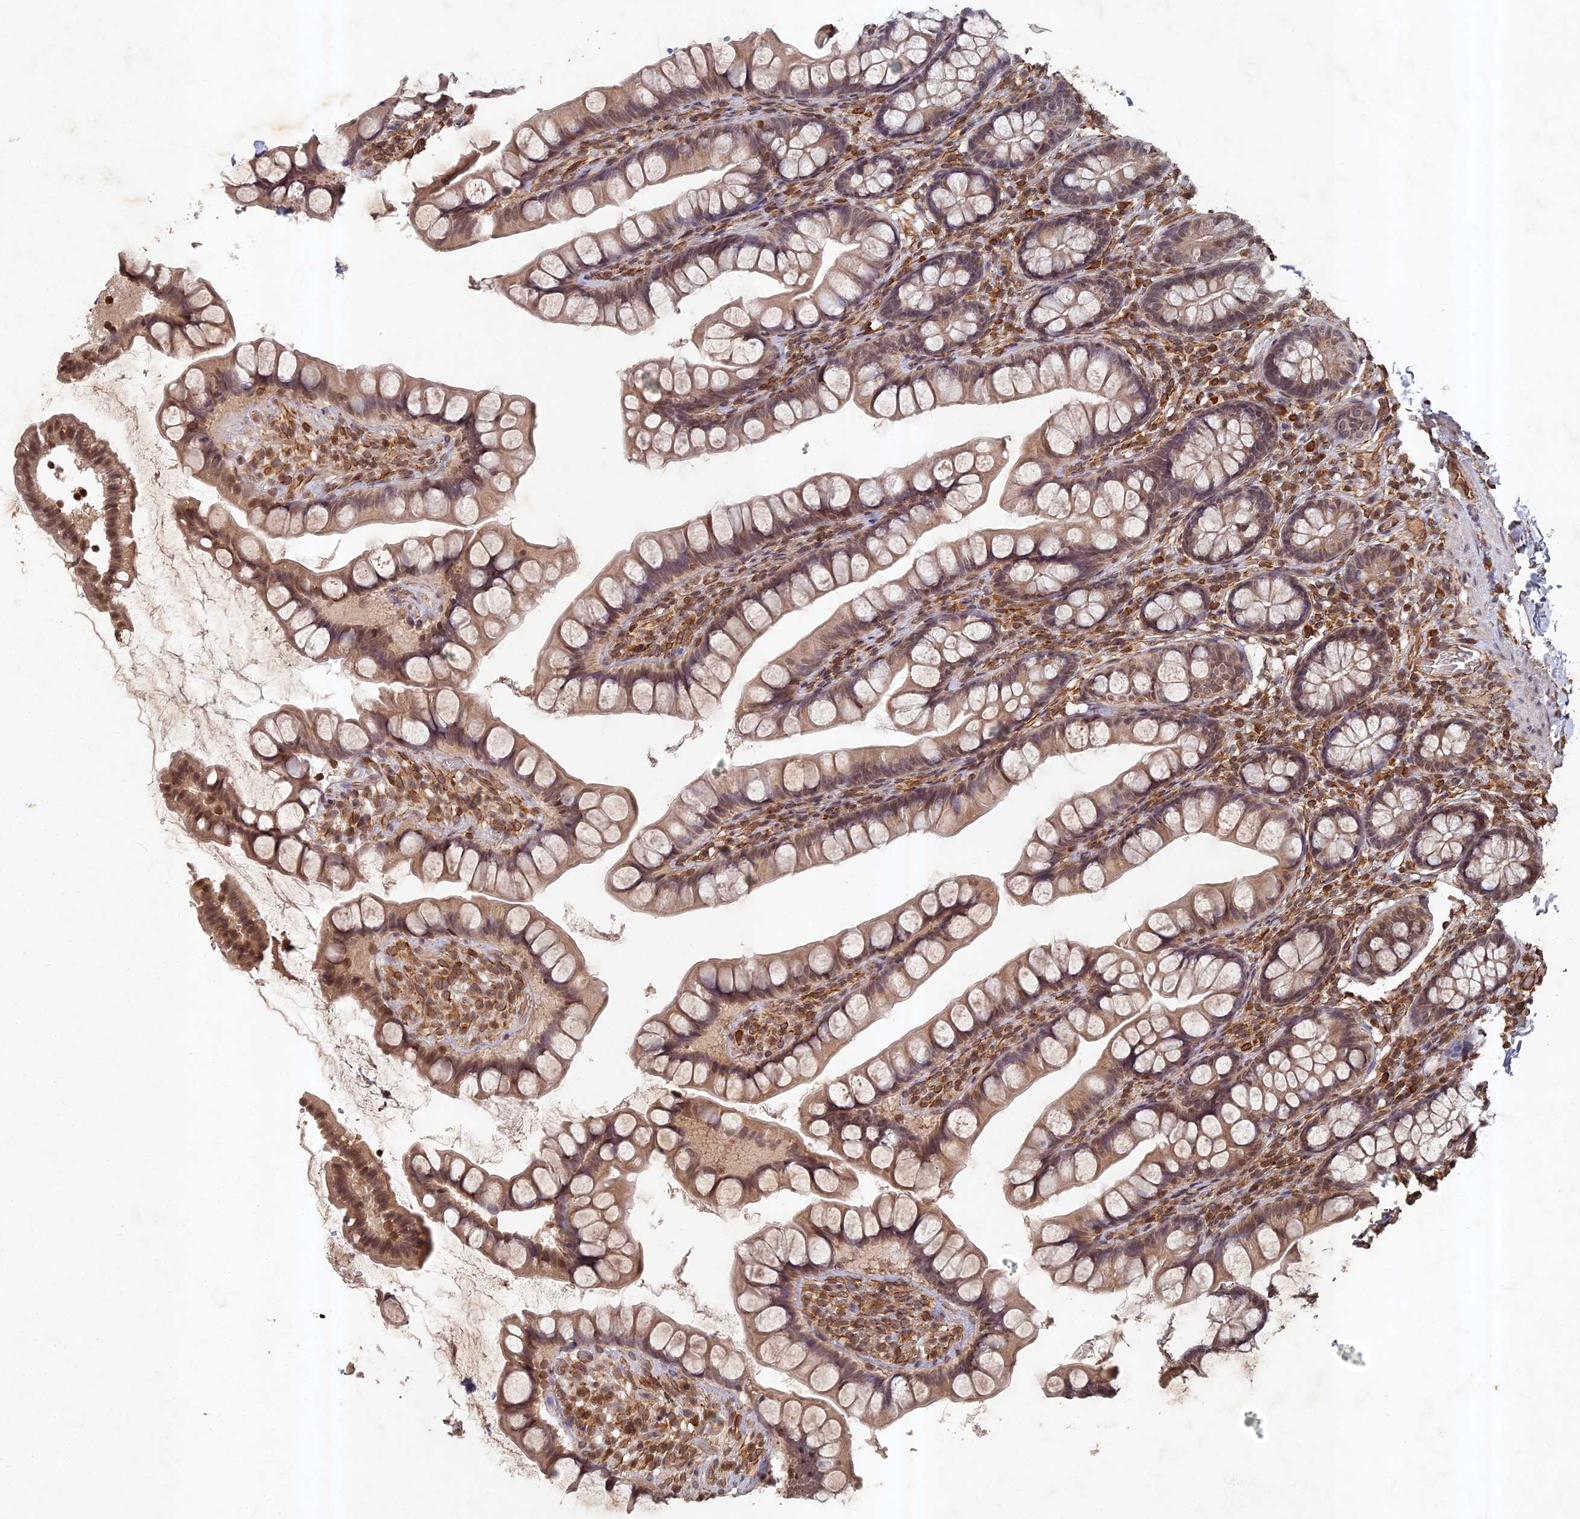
{"staining": {"intensity": "moderate", "quantity": ">75%", "location": "cytoplasmic/membranous,nuclear"}, "tissue": "small intestine", "cell_type": "Glandular cells", "image_type": "normal", "snomed": [{"axis": "morphology", "description": "Normal tissue, NOS"}, {"axis": "topography", "description": "Small intestine"}], "caption": "Brown immunohistochemical staining in benign small intestine demonstrates moderate cytoplasmic/membranous,nuclear staining in approximately >75% of glandular cells. (DAB (3,3'-diaminobenzidine) IHC, brown staining for protein, blue staining for nuclei).", "gene": "ABCB10", "patient": {"sex": "male", "age": 70}}